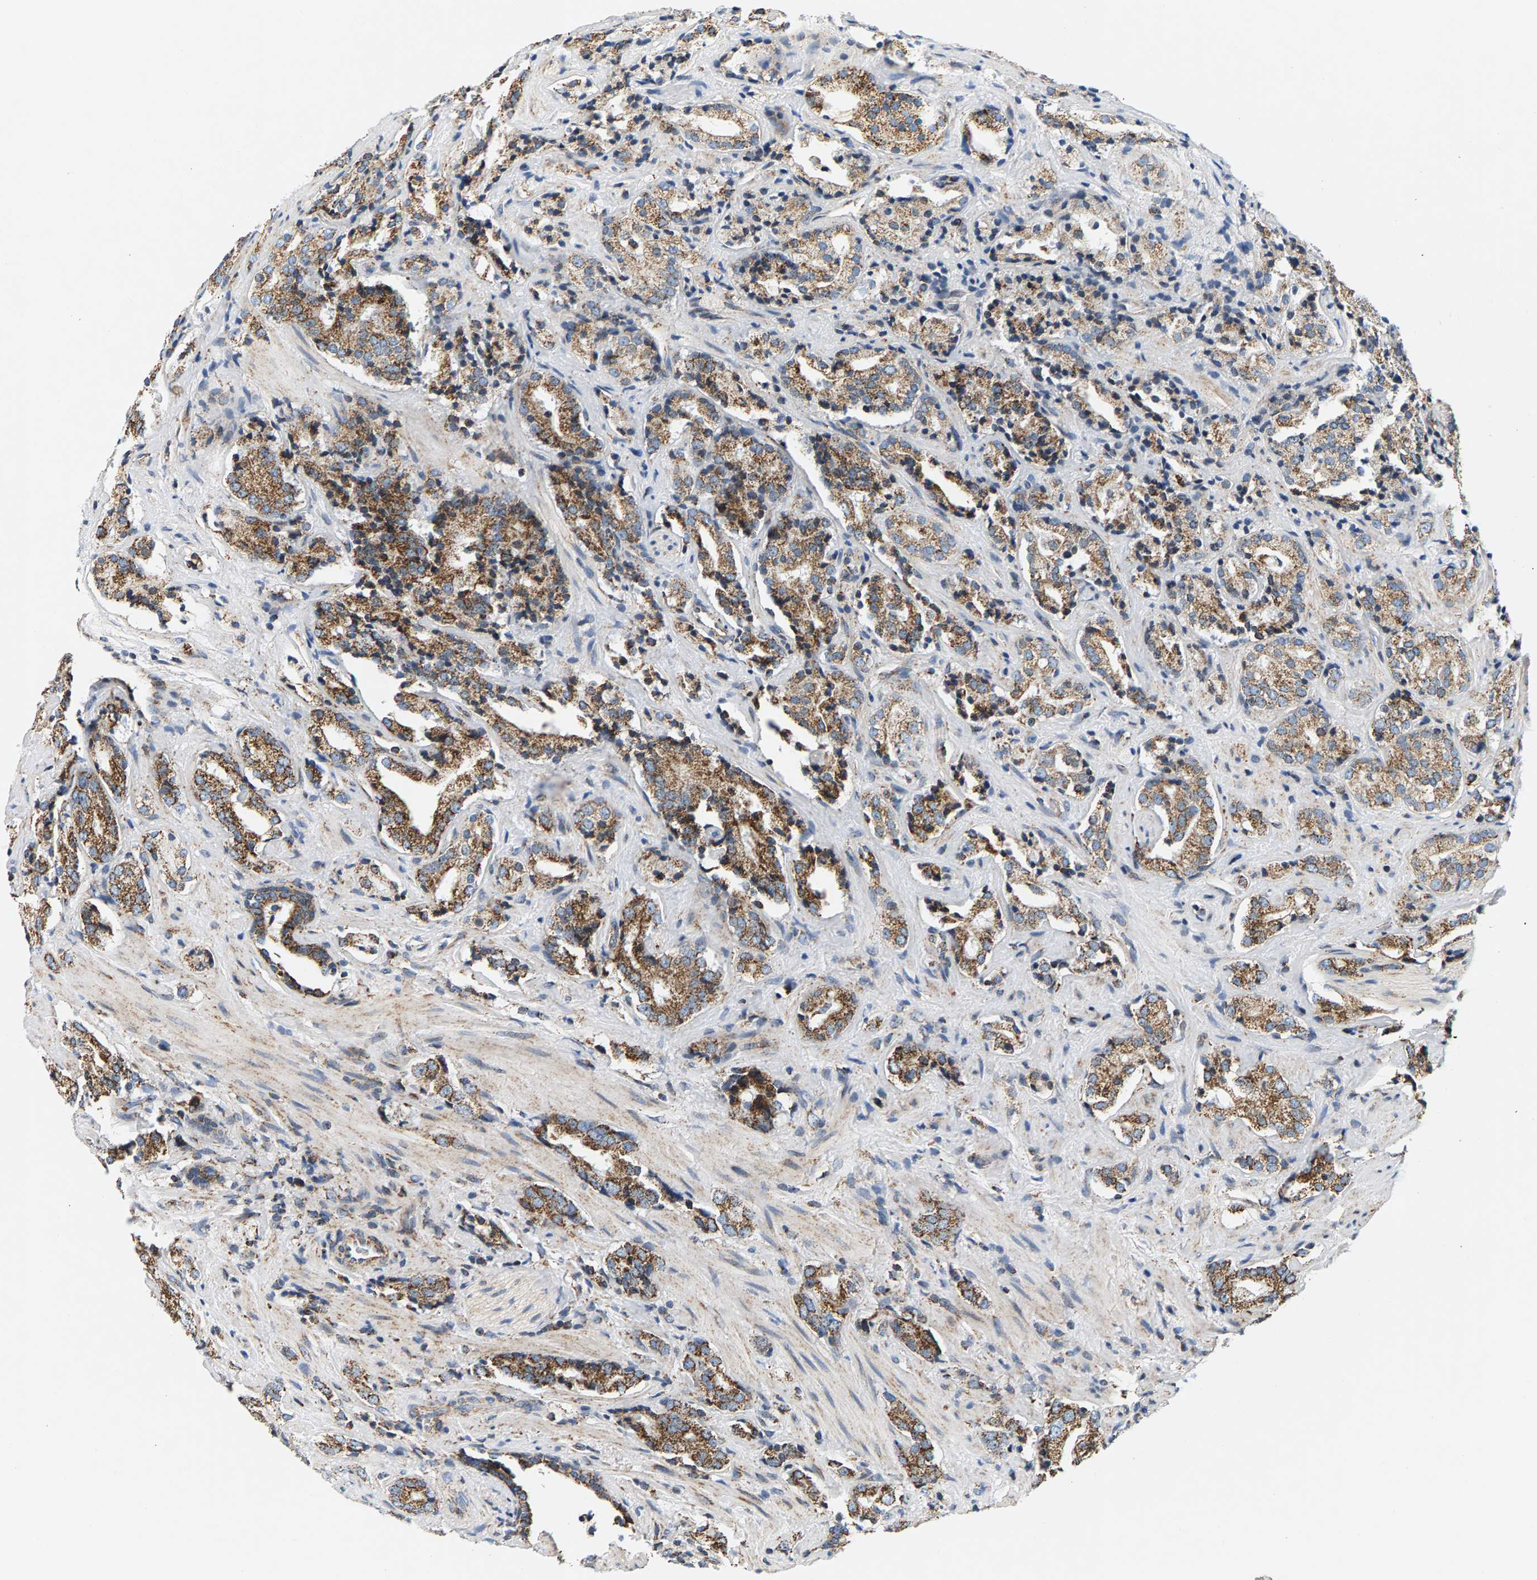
{"staining": {"intensity": "moderate", "quantity": ">75%", "location": "cytoplasmic/membranous"}, "tissue": "prostate cancer", "cell_type": "Tumor cells", "image_type": "cancer", "snomed": [{"axis": "morphology", "description": "Adenocarcinoma, High grade"}, {"axis": "topography", "description": "Prostate"}], "caption": "Prostate cancer (adenocarcinoma (high-grade)) tissue demonstrates moderate cytoplasmic/membranous expression in about >75% of tumor cells", "gene": "PDE1A", "patient": {"sex": "male", "age": 71}}